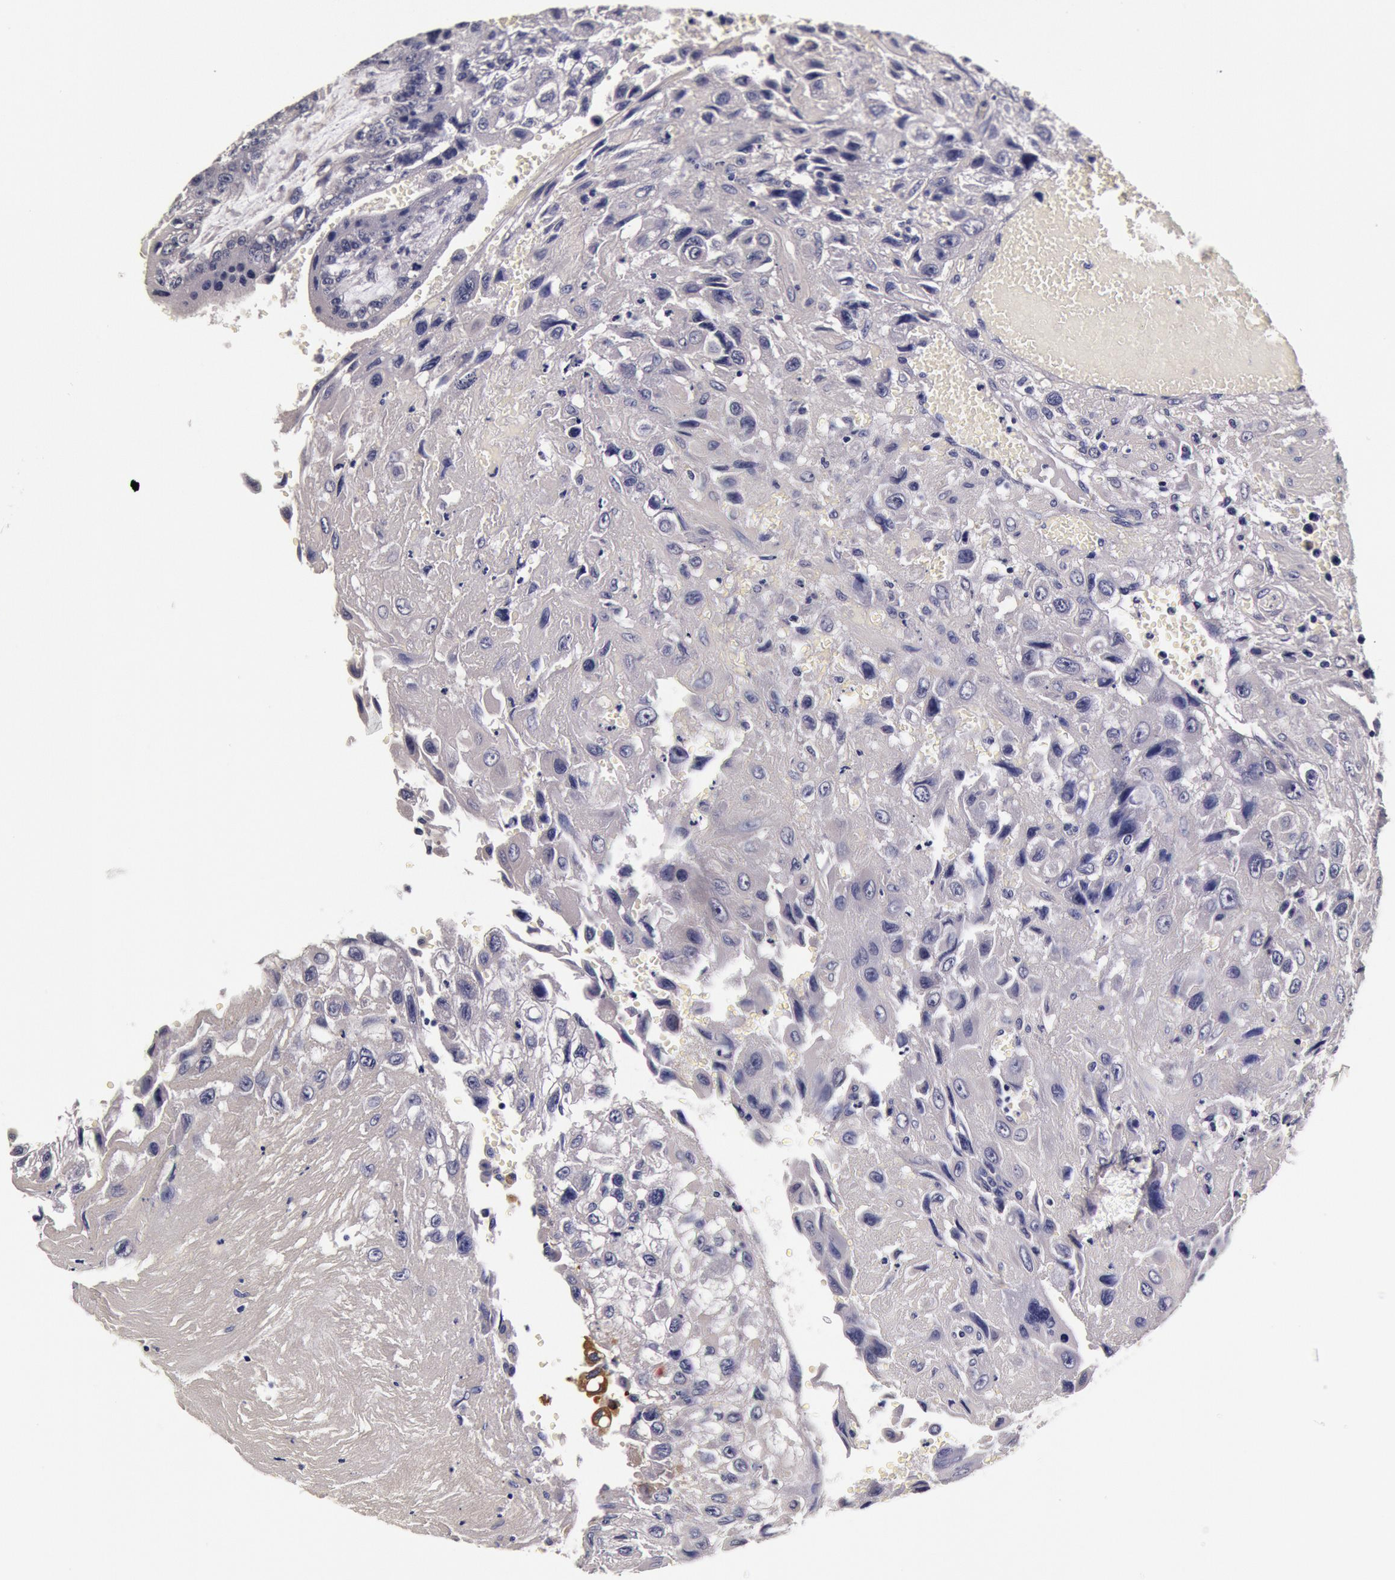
{"staining": {"intensity": "negative", "quantity": "none", "location": "none"}, "tissue": "placenta", "cell_type": "Decidual cells", "image_type": "normal", "snomed": [{"axis": "morphology", "description": "Normal tissue, NOS"}, {"axis": "topography", "description": "Placenta"}], "caption": "Decidual cells show no significant staining in unremarkable placenta.", "gene": "CCDC22", "patient": {"sex": "female", "age": 34}}